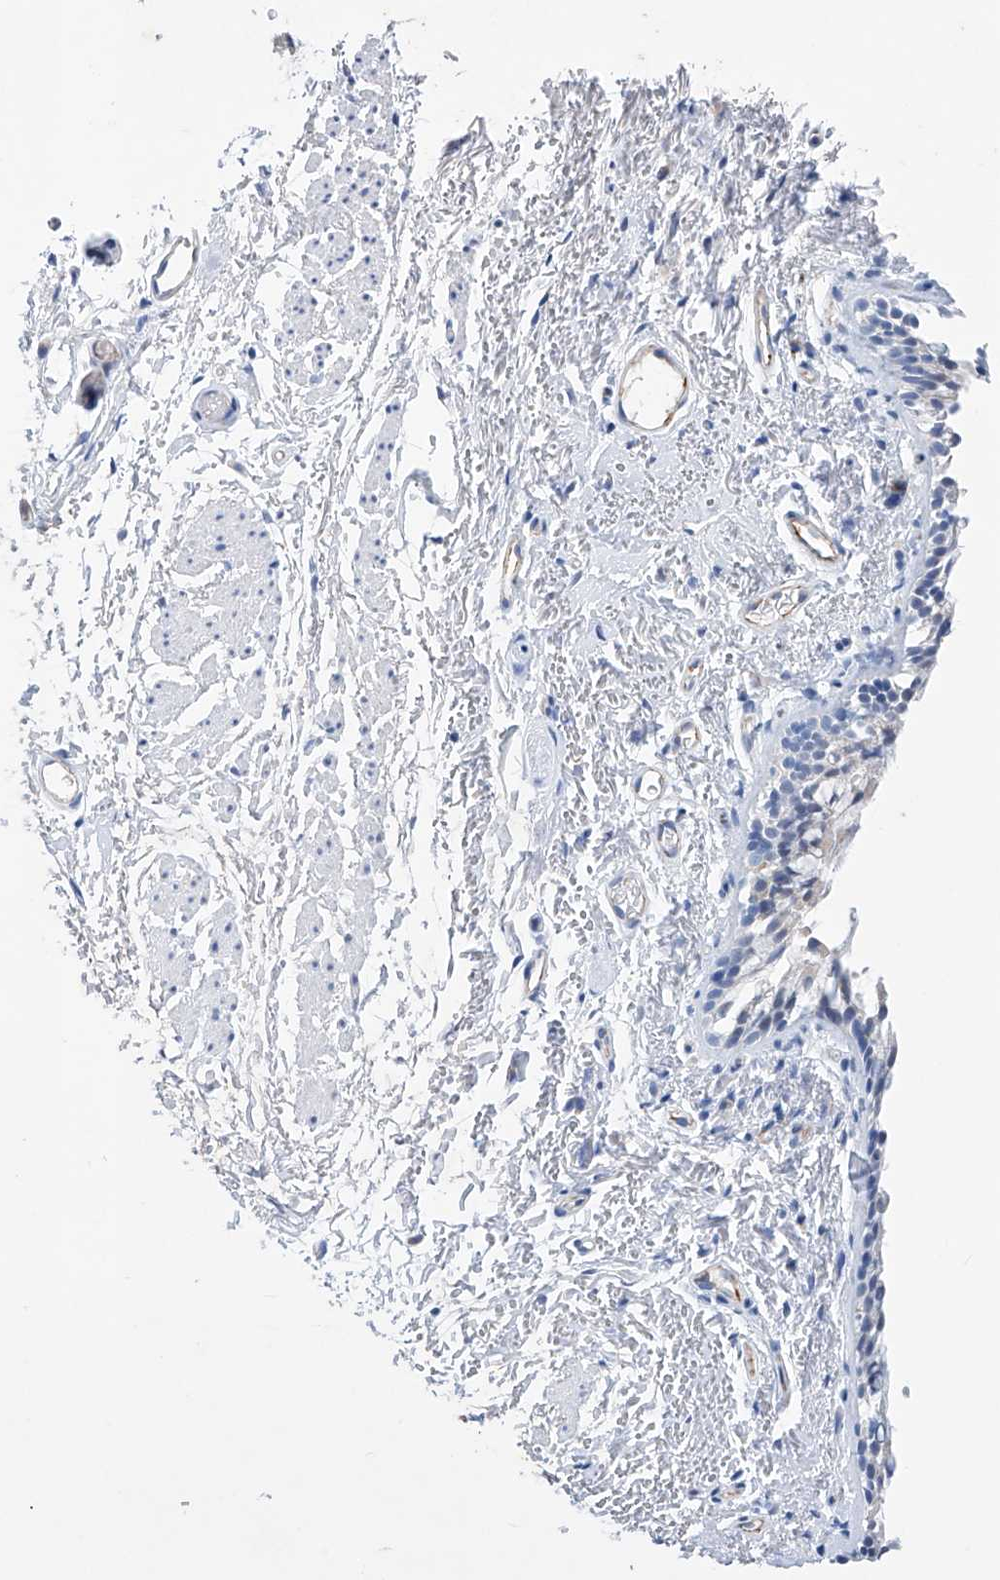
{"staining": {"intensity": "negative", "quantity": "none", "location": "none"}, "tissue": "bronchus", "cell_type": "Respiratory epithelial cells", "image_type": "normal", "snomed": [{"axis": "morphology", "description": "Normal tissue, NOS"}, {"axis": "topography", "description": "Cartilage tissue"}, {"axis": "topography", "description": "Bronchus"}], "caption": "An image of bronchus stained for a protein shows no brown staining in respiratory epithelial cells.", "gene": "ETV7", "patient": {"sex": "female", "age": 73}}